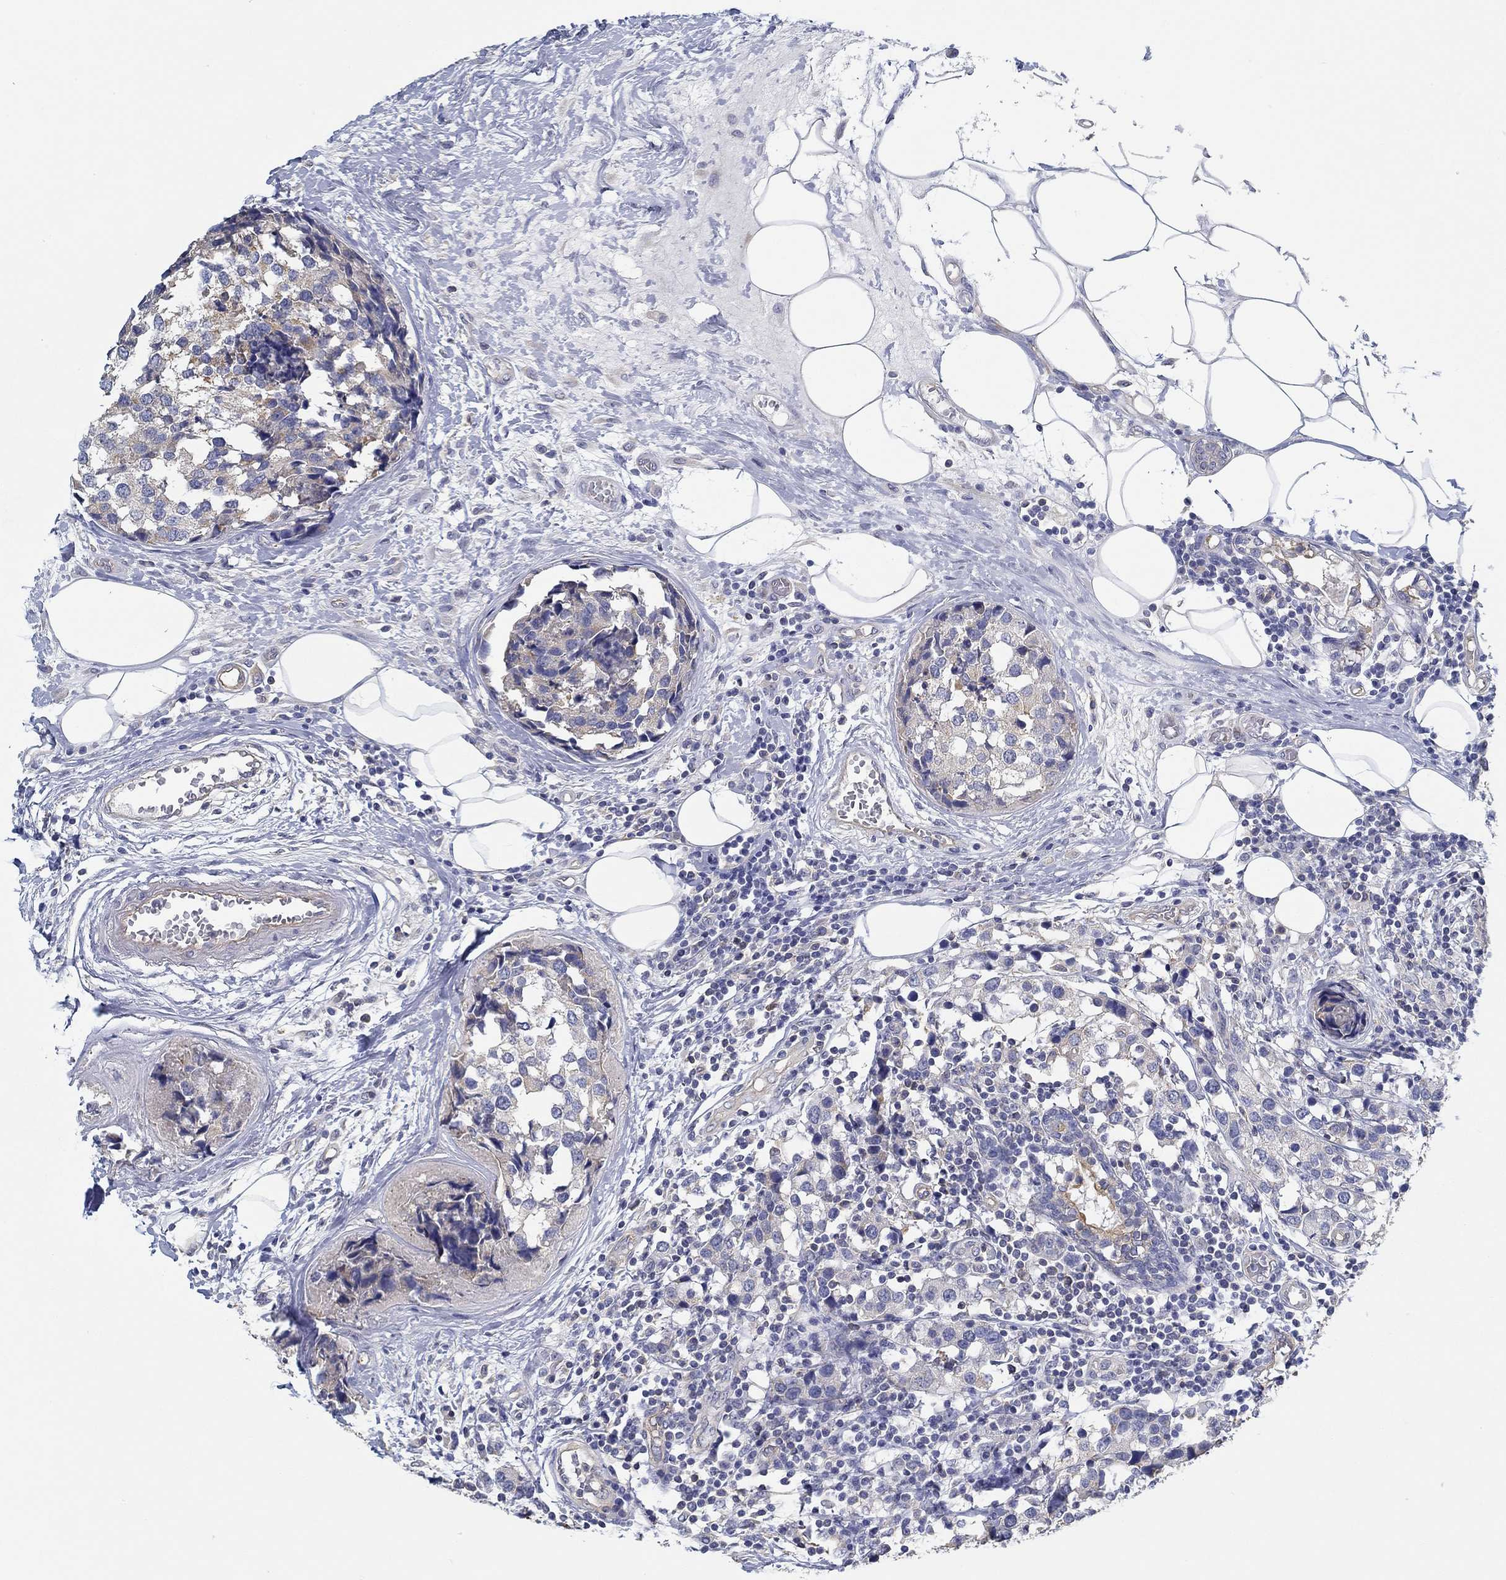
{"staining": {"intensity": "weak", "quantity": "<25%", "location": "cytoplasmic/membranous"}, "tissue": "breast cancer", "cell_type": "Tumor cells", "image_type": "cancer", "snomed": [{"axis": "morphology", "description": "Lobular carcinoma"}, {"axis": "topography", "description": "Breast"}], "caption": "Tumor cells are negative for brown protein staining in breast lobular carcinoma.", "gene": "BBOF1", "patient": {"sex": "female", "age": 59}}